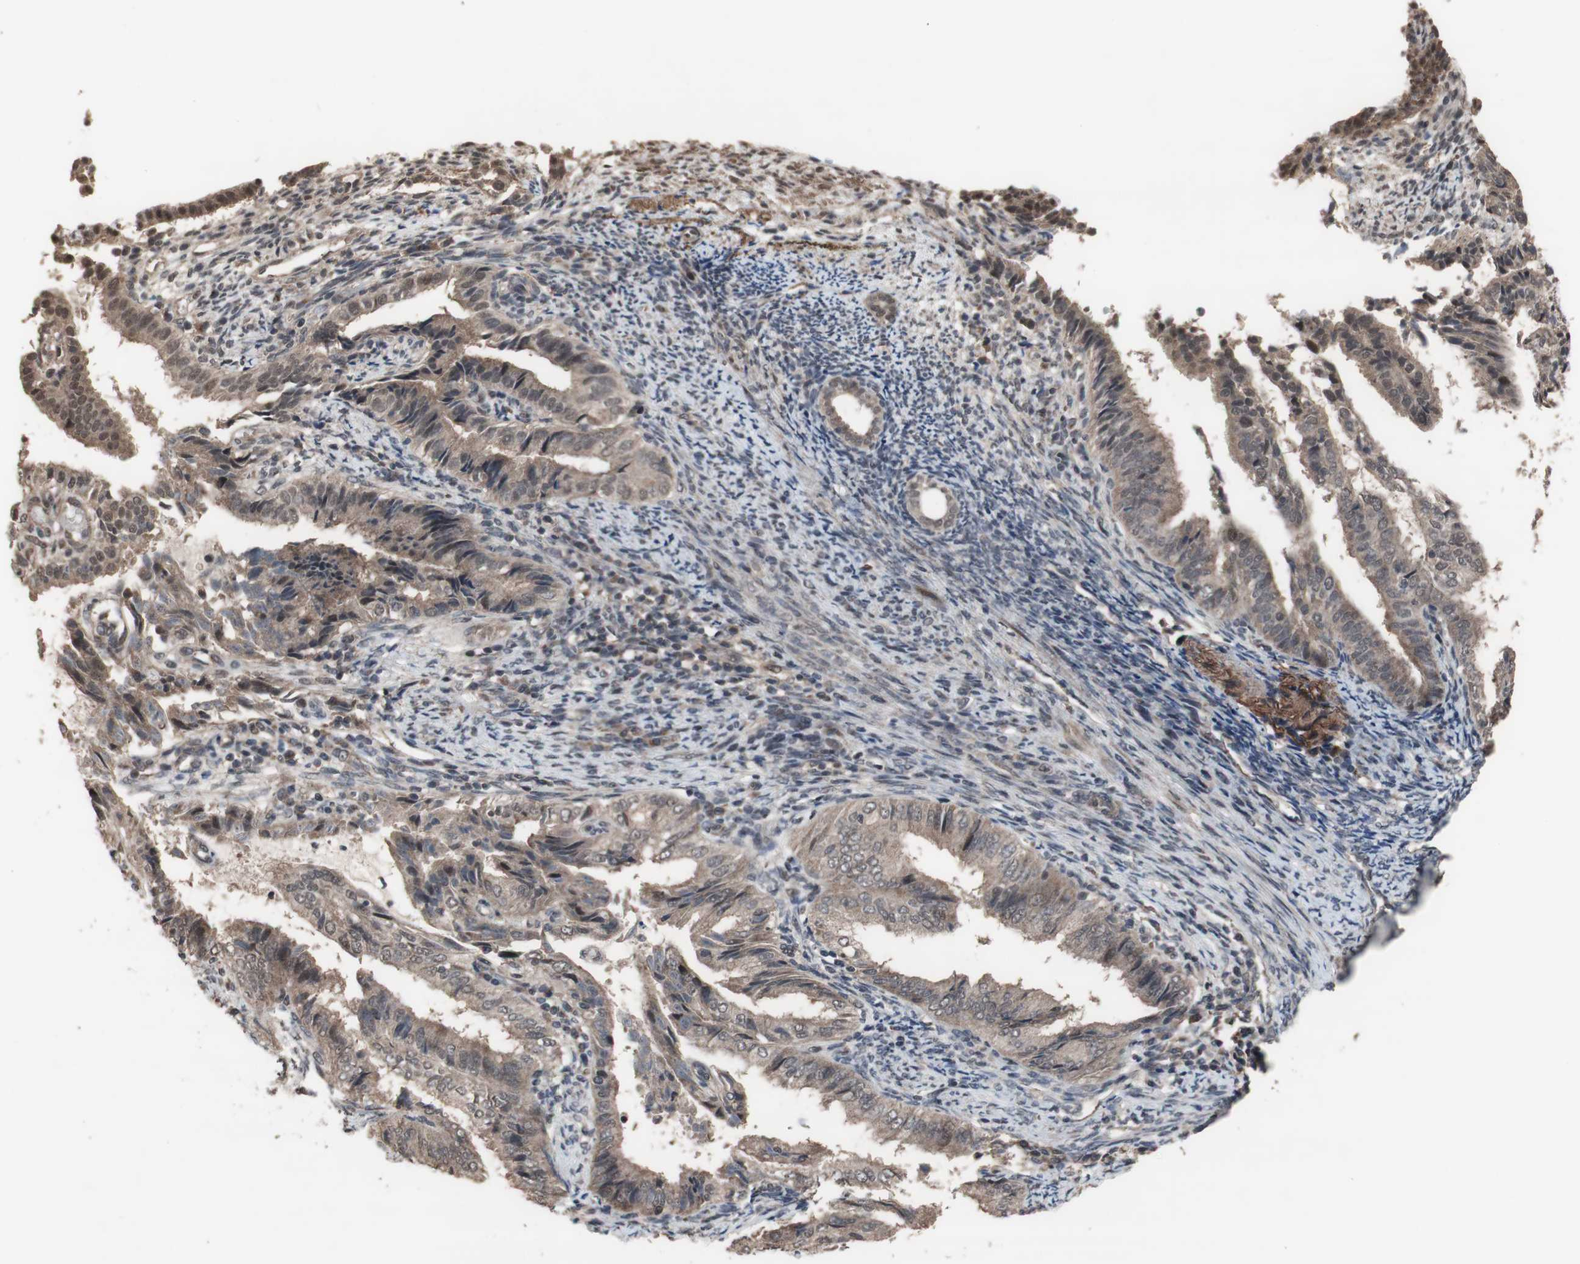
{"staining": {"intensity": "moderate", "quantity": ">75%", "location": "cytoplasmic/membranous"}, "tissue": "endometrial cancer", "cell_type": "Tumor cells", "image_type": "cancer", "snomed": [{"axis": "morphology", "description": "Adenocarcinoma, NOS"}, {"axis": "topography", "description": "Endometrium"}], "caption": "Protein staining displays moderate cytoplasmic/membranous positivity in about >75% of tumor cells in endometrial cancer. The staining is performed using DAB brown chromogen to label protein expression. The nuclei are counter-stained blue using hematoxylin.", "gene": "KANSL1", "patient": {"sex": "female", "age": 58}}